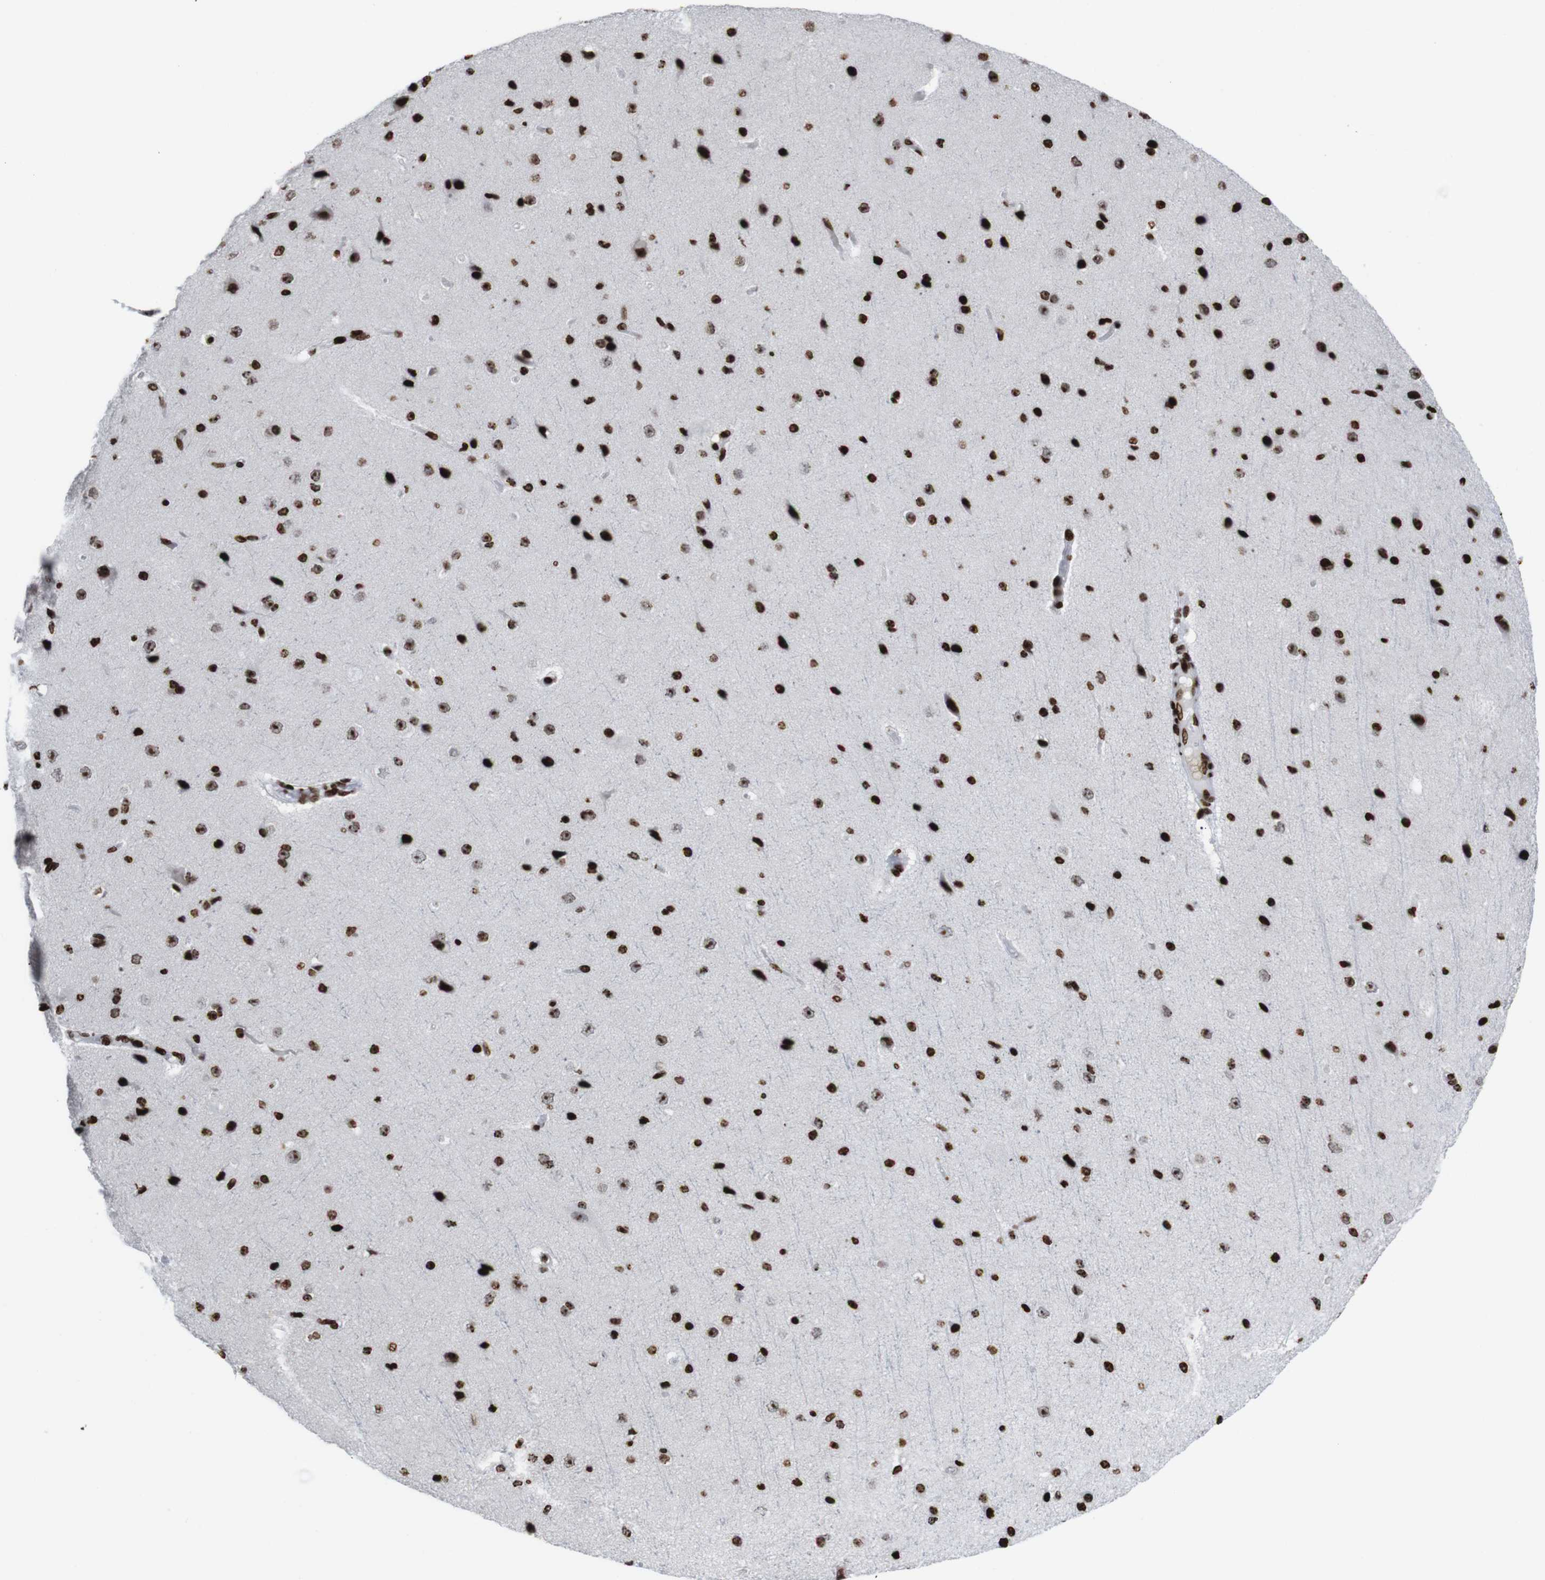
{"staining": {"intensity": "strong", "quantity": ">75%", "location": "nuclear"}, "tissue": "cerebral cortex", "cell_type": "Endothelial cells", "image_type": "normal", "snomed": [{"axis": "morphology", "description": "Normal tissue, NOS"}, {"axis": "morphology", "description": "Developmental malformation"}, {"axis": "topography", "description": "Cerebral cortex"}], "caption": "This micrograph exhibits normal cerebral cortex stained with immunohistochemistry to label a protein in brown. The nuclear of endothelial cells show strong positivity for the protein. Nuclei are counter-stained blue.", "gene": "H1", "patient": {"sex": "female", "age": 30}}